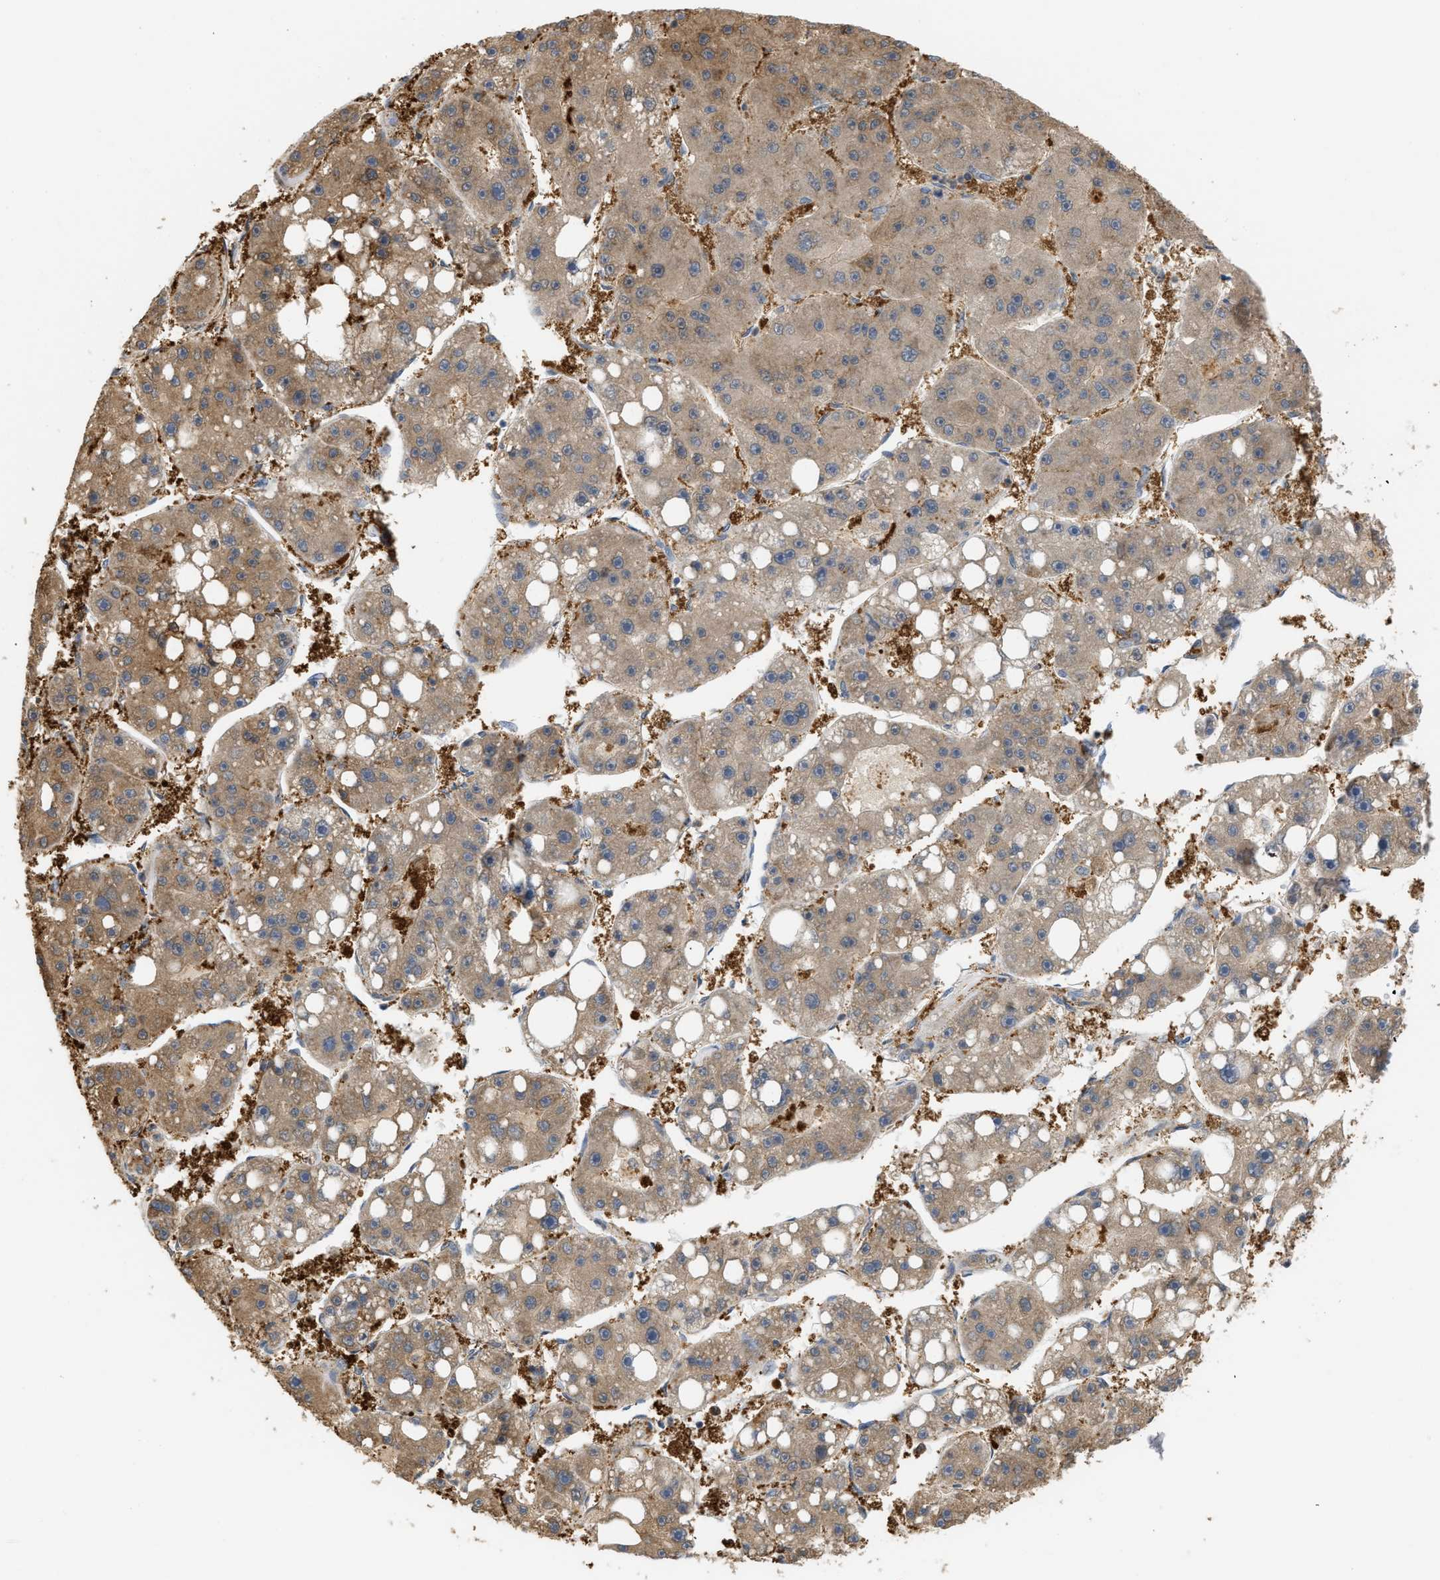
{"staining": {"intensity": "moderate", "quantity": ">75%", "location": "cytoplasmic/membranous"}, "tissue": "liver cancer", "cell_type": "Tumor cells", "image_type": "cancer", "snomed": [{"axis": "morphology", "description": "Carcinoma, Hepatocellular, NOS"}, {"axis": "topography", "description": "Liver"}], "caption": "About >75% of tumor cells in liver cancer display moderate cytoplasmic/membranous protein expression as visualized by brown immunohistochemical staining.", "gene": "ENO1", "patient": {"sex": "female", "age": 61}}